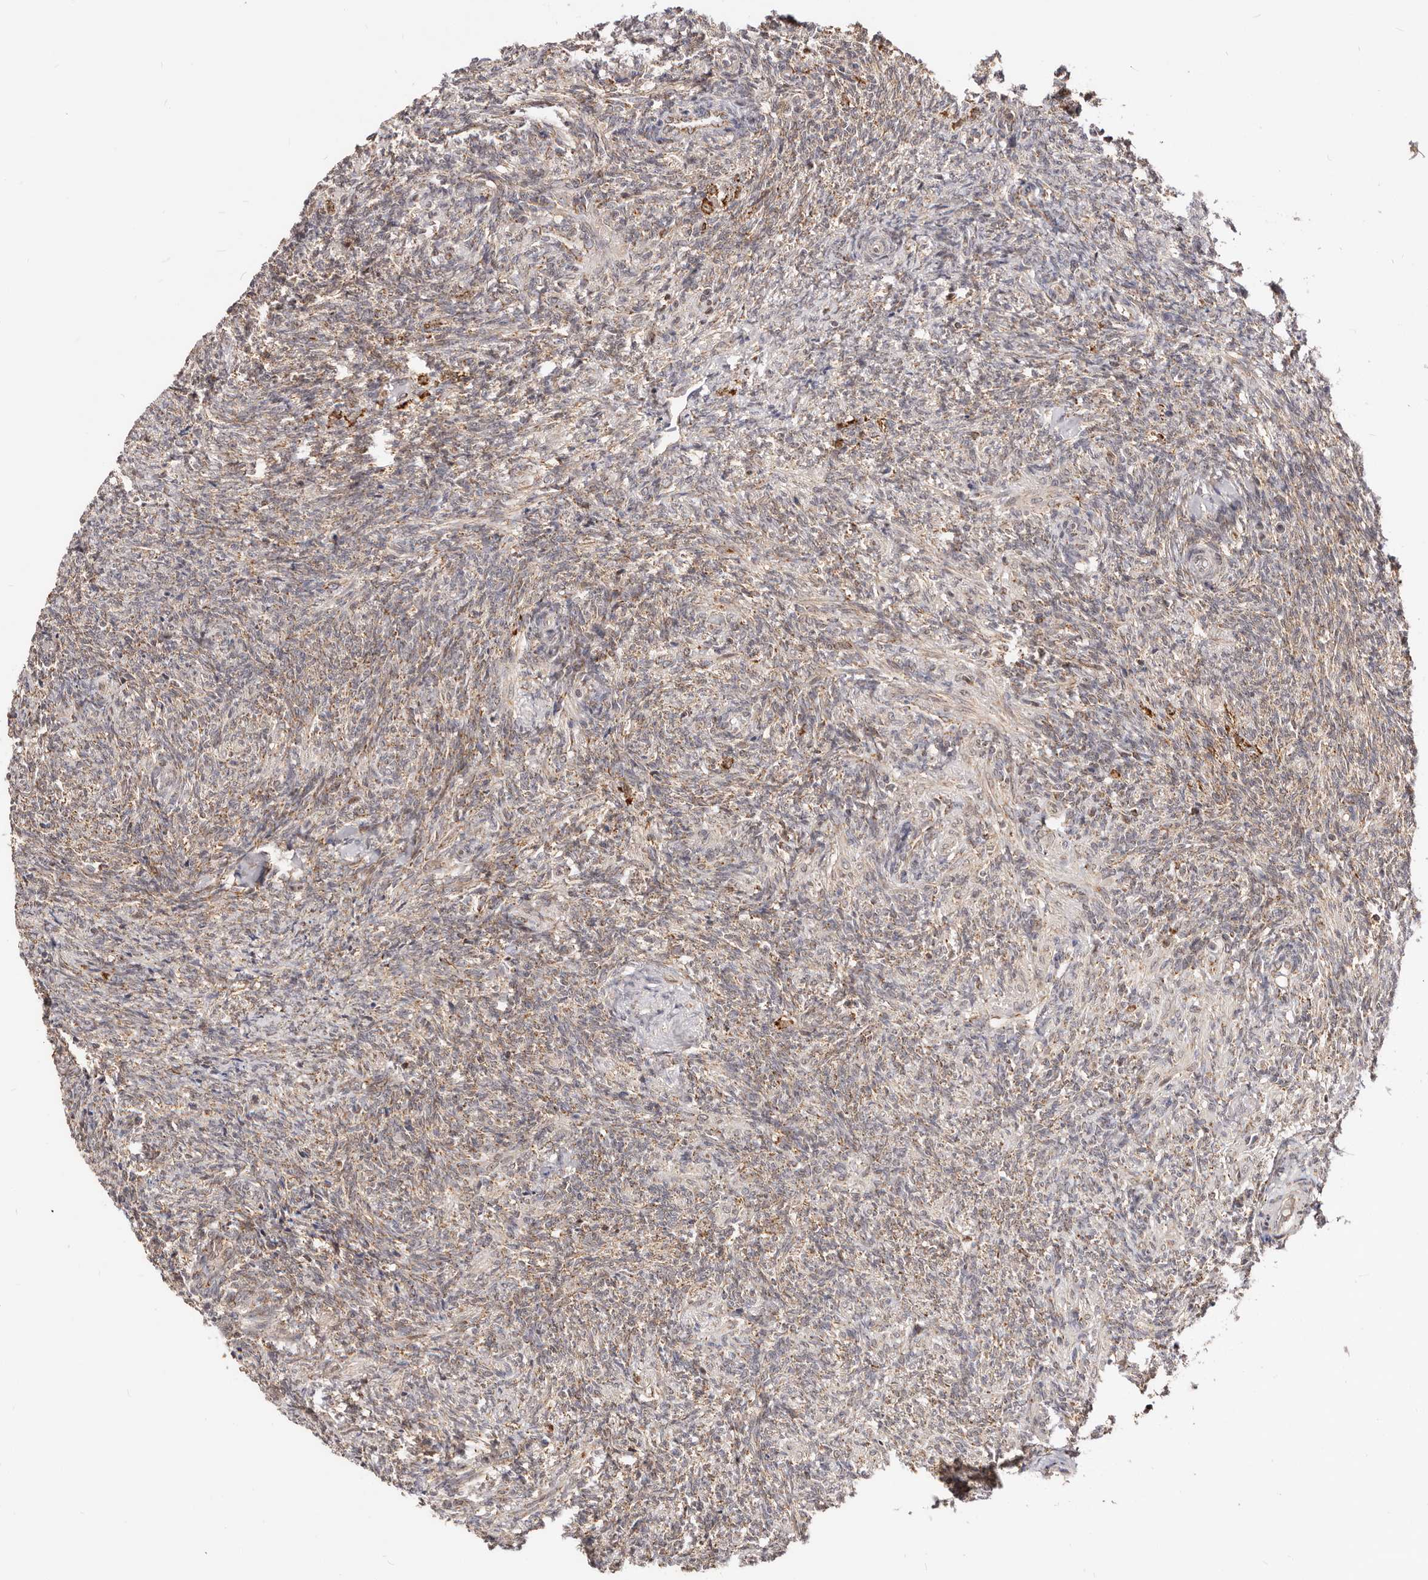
{"staining": {"intensity": "strong", "quantity": ">75%", "location": "cytoplasmic/membranous,nuclear"}, "tissue": "ovary", "cell_type": "Follicle cells", "image_type": "normal", "snomed": [{"axis": "morphology", "description": "Normal tissue, NOS"}, {"axis": "topography", "description": "Ovary"}], "caption": "A high-resolution photomicrograph shows immunohistochemistry (IHC) staining of unremarkable ovary, which exhibits strong cytoplasmic/membranous,nuclear expression in approximately >75% of follicle cells. Nuclei are stained in blue.", "gene": "SEC14L1", "patient": {"sex": "female", "age": 41}}